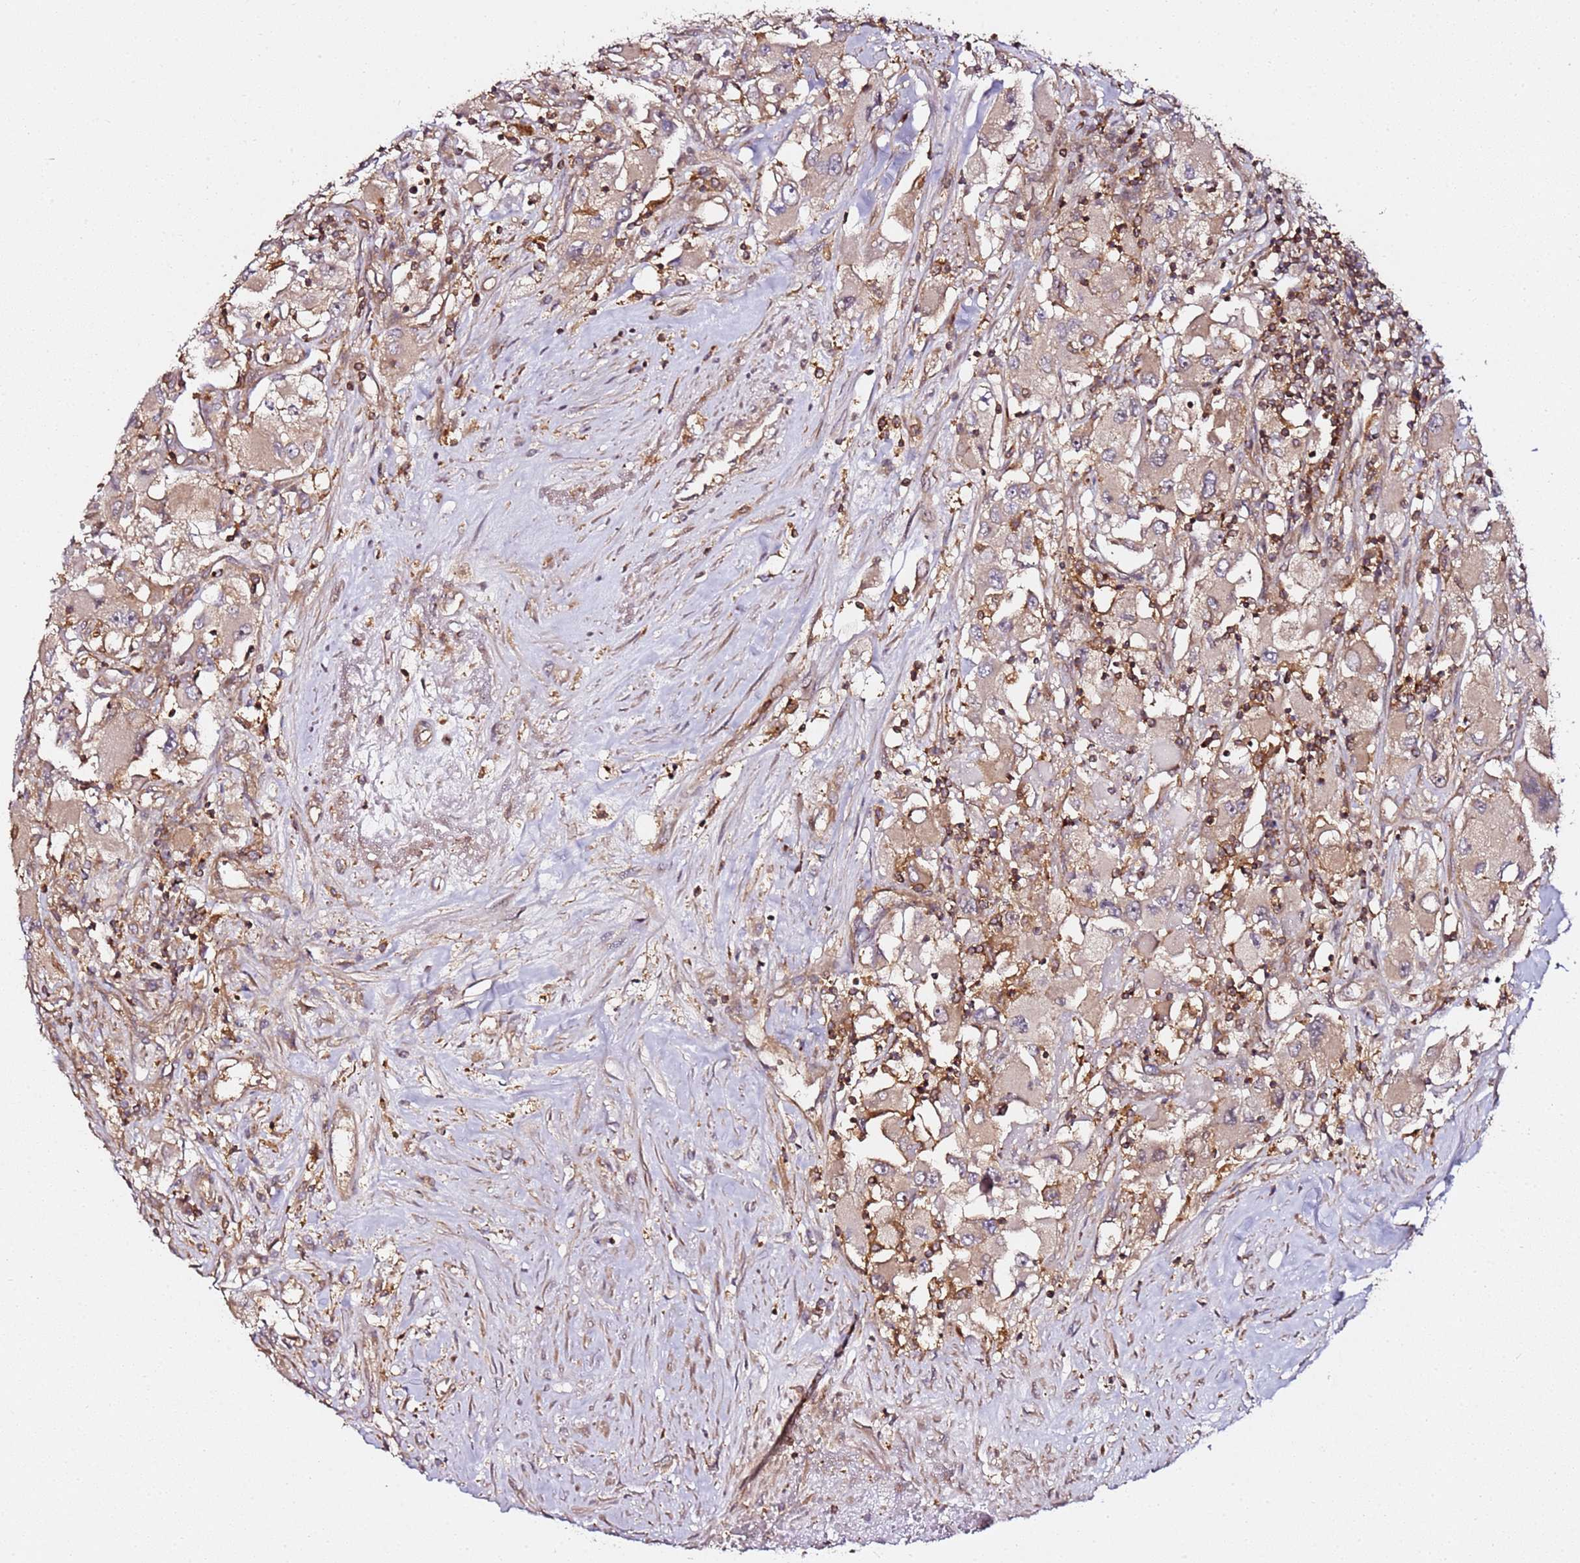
{"staining": {"intensity": "weak", "quantity": "25%-75%", "location": "cytoplasmic/membranous"}, "tissue": "renal cancer", "cell_type": "Tumor cells", "image_type": "cancer", "snomed": [{"axis": "morphology", "description": "Adenocarcinoma, NOS"}, {"axis": "topography", "description": "Kidney"}], "caption": "Immunohistochemical staining of renal cancer (adenocarcinoma) displays weak cytoplasmic/membranous protein positivity in about 25%-75% of tumor cells.", "gene": "PRMT7", "patient": {"sex": "female", "age": 52}}